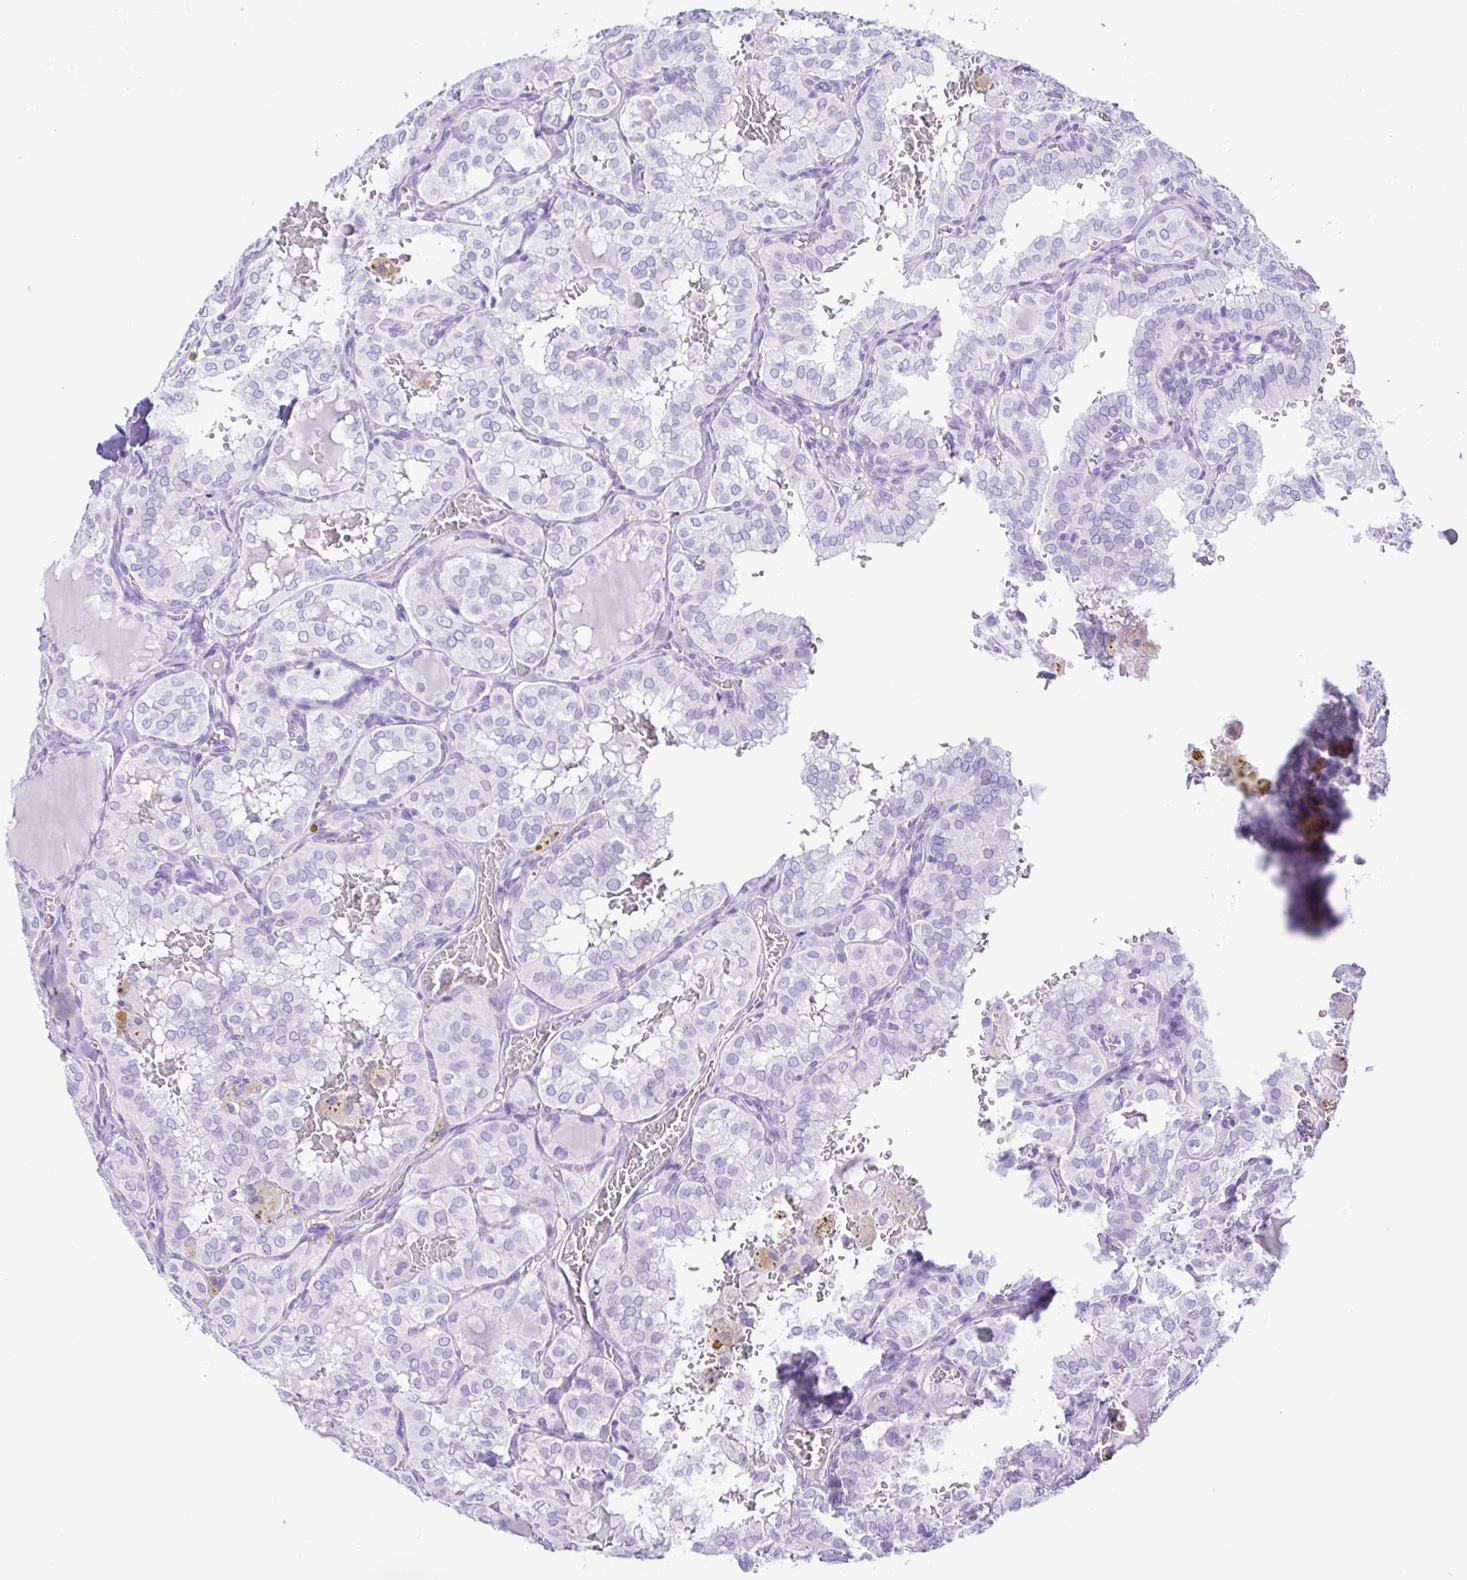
{"staining": {"intensity": "negative", "quantity": "none", "location": "none"}, "tissue": "thyroid cancer", "cell_type": "Tumor cells", "image_type": "cancer", "snomed": [{"axis": "morphology", "description": "Papillary adenocarcinoma, NOS"}, {"axis": "topography", "description": "Thyroid gland"}], "caption": "This is an IHC histopathology image of thyroid cancer (papillary adenocarcinoma). There is no expression in tumor cells.", "gene": "CASP14", "patient": {"sex": "male", "age": 20}}